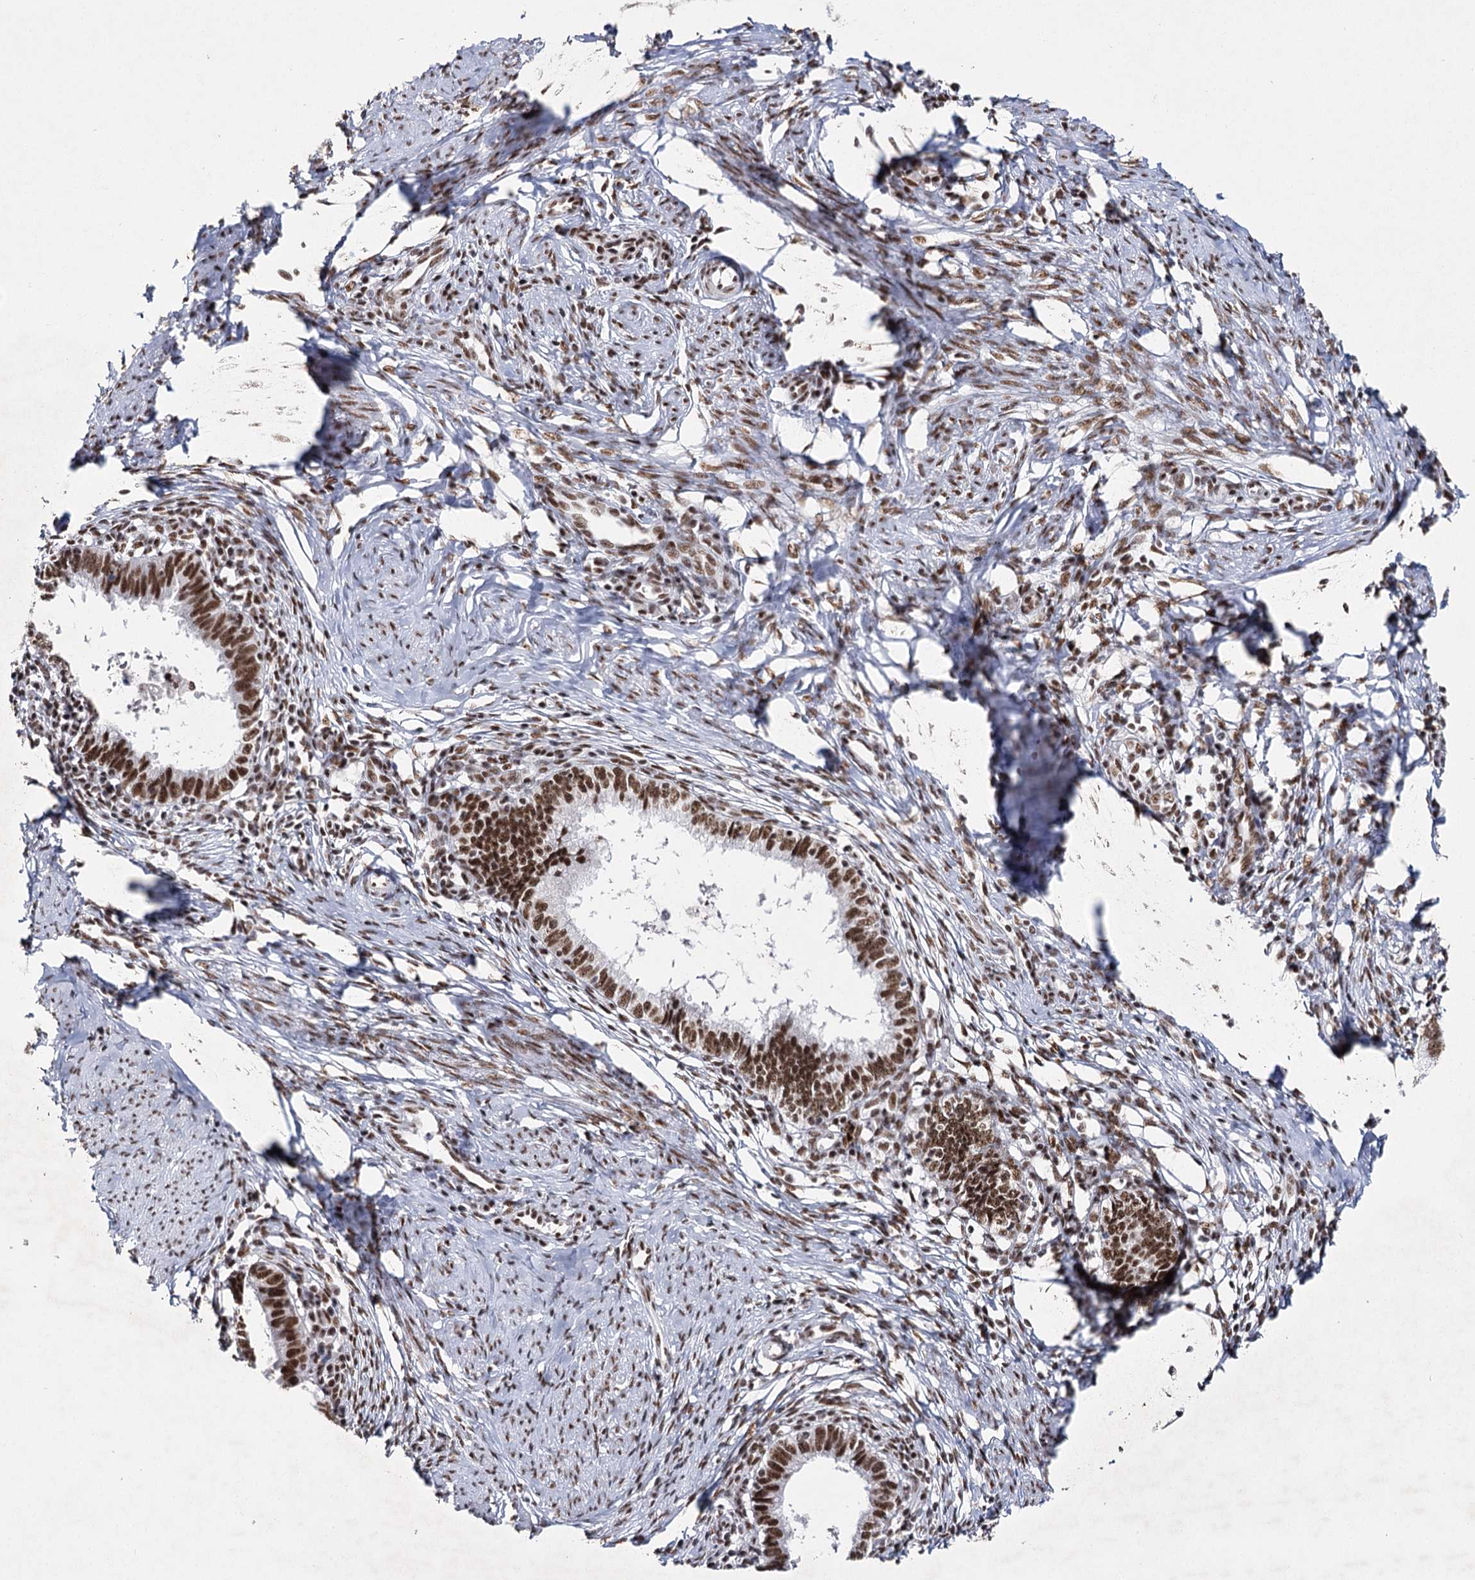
{"staining": {"intensity": "strong", "quantity": ">75%", "location": "nuclear"}, "tissue": "cervical cancer", "cell_type": "Tumor cells", "image_type": "cancer", "snomed": [{"axis": "morphology", "description": "Adenocarcinoma, NOS"}, {"axis": "topography", "description": "Cervix"}], "caption": "Immunohistochemistry of cervical cancer (adenocarcinoma) reveals high levels of strong nuclear expression in approximately >75% of tumor cells.", "gene": "SCAF8", "patient": {"sex": "female", "age": 36}}